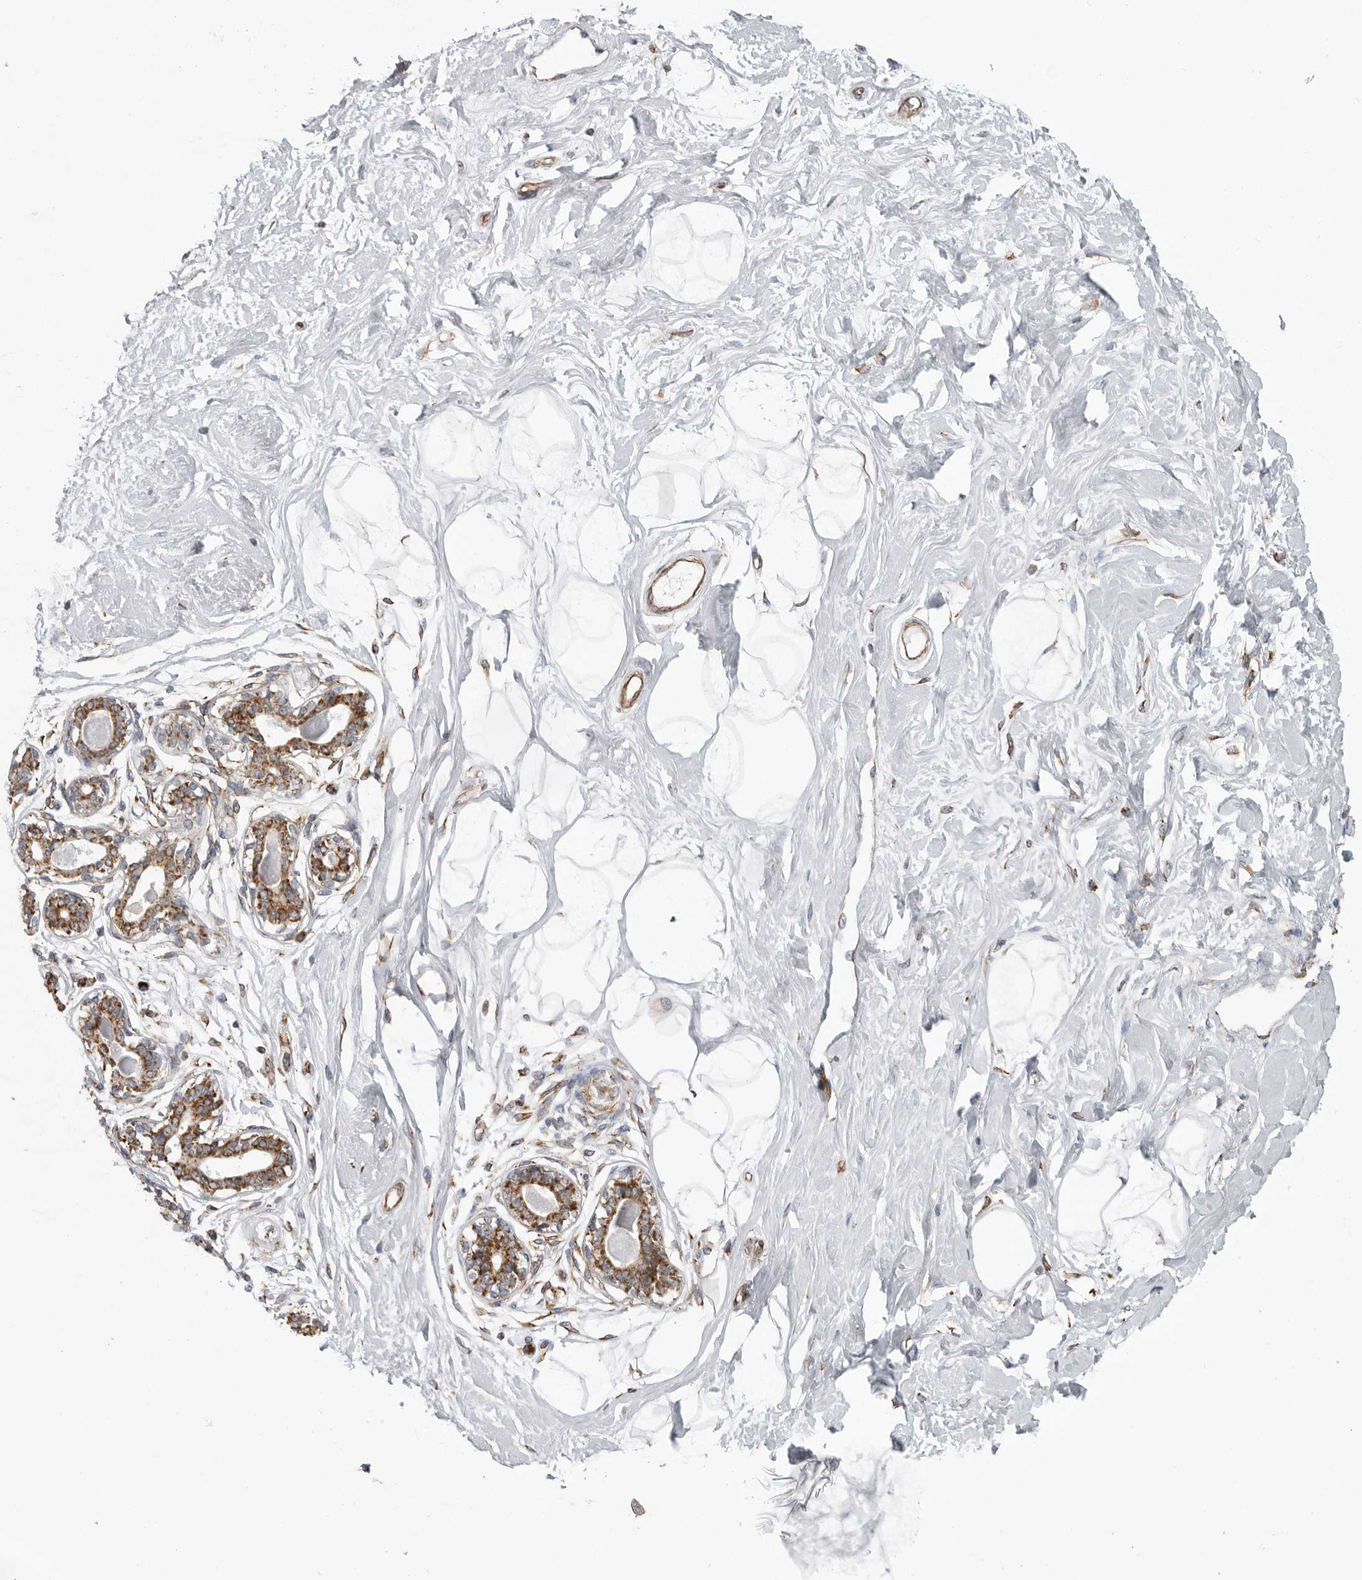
{"staining": {"intensity": "weak", "quantity": "25%-75%", "location": "cytoplasmic/membranous"}, "tissue": "breast", "cell_type": "Adipocytes", "image_type": "normal", "snomed": [{"axis": "morphology", "description": "Normal tissue, NOS"}, {"axis": "topography", "description": "Breast"}], "caption": "A brown stain shows weak cytoplasmic/membranous positivity of a protein in adipocytes of unremarkable human breast. The staining is performed using DAB (3,3'-diaminobenzidine) brown chromogen to label protein expression. The nuclei are counter-stained blue using hematoxylin.", "gene": "FH", "patient": {"sex": "female", "age": 45}}